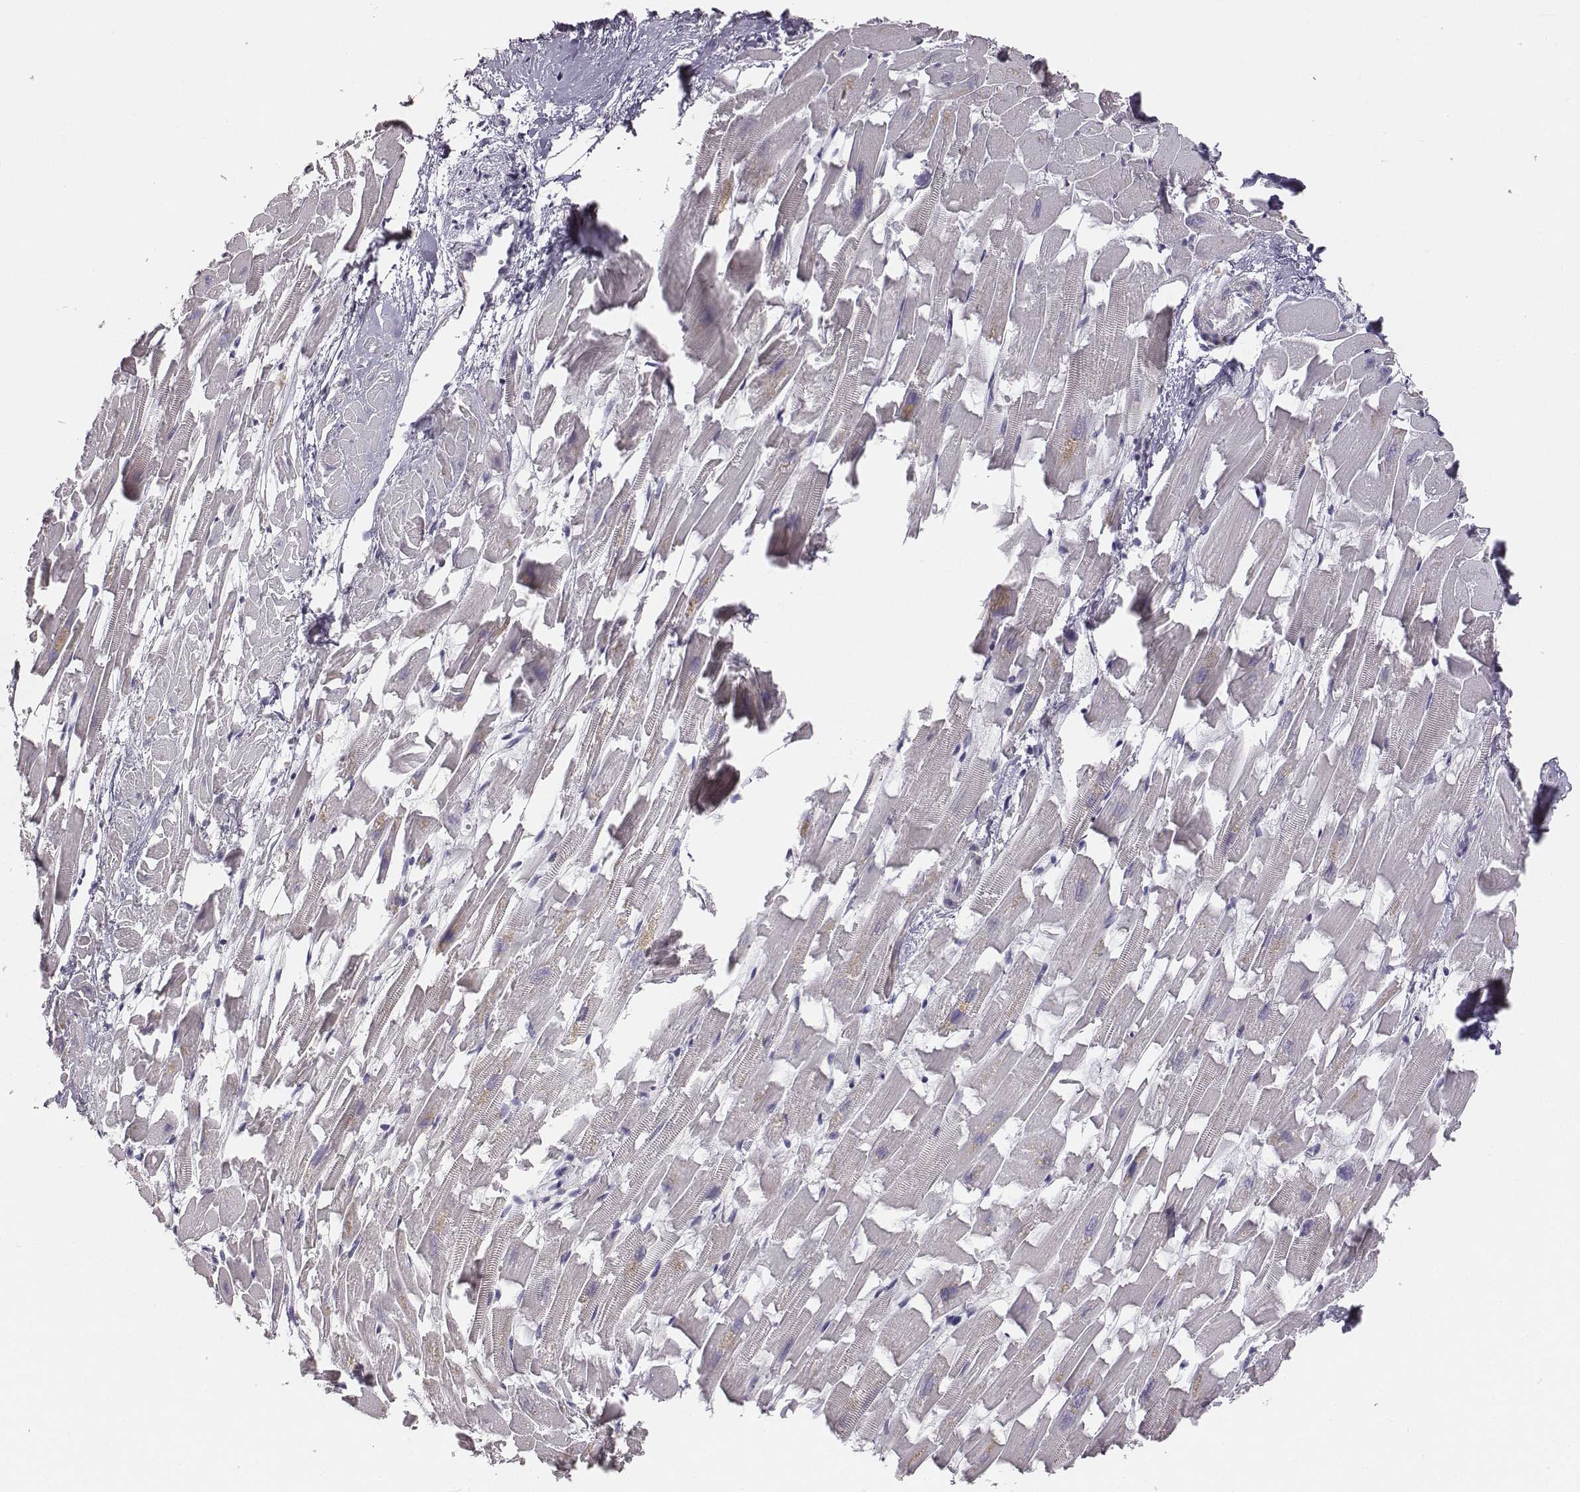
{"staining": {"intensity": "negative", "quantity": "none", "location": "none"}, "tissue": "heart muscle", "cell_type": "Cardiomyocytes", "image_type": "normal", "snomed": [{"axis": "morphology", "description": "Normal tissue, NOS"}, {"axis": "topography", "description": "Heart"}], "caption": "Immunohistochemistry image of benign heart muscle: heart muscle stained with DAB (3,3'-diaminobenzidine) displays no significant protein positivity in cardiomyocytes.", "gene": "ADAM7", "patient": {"sex": "female", "age": 64}}